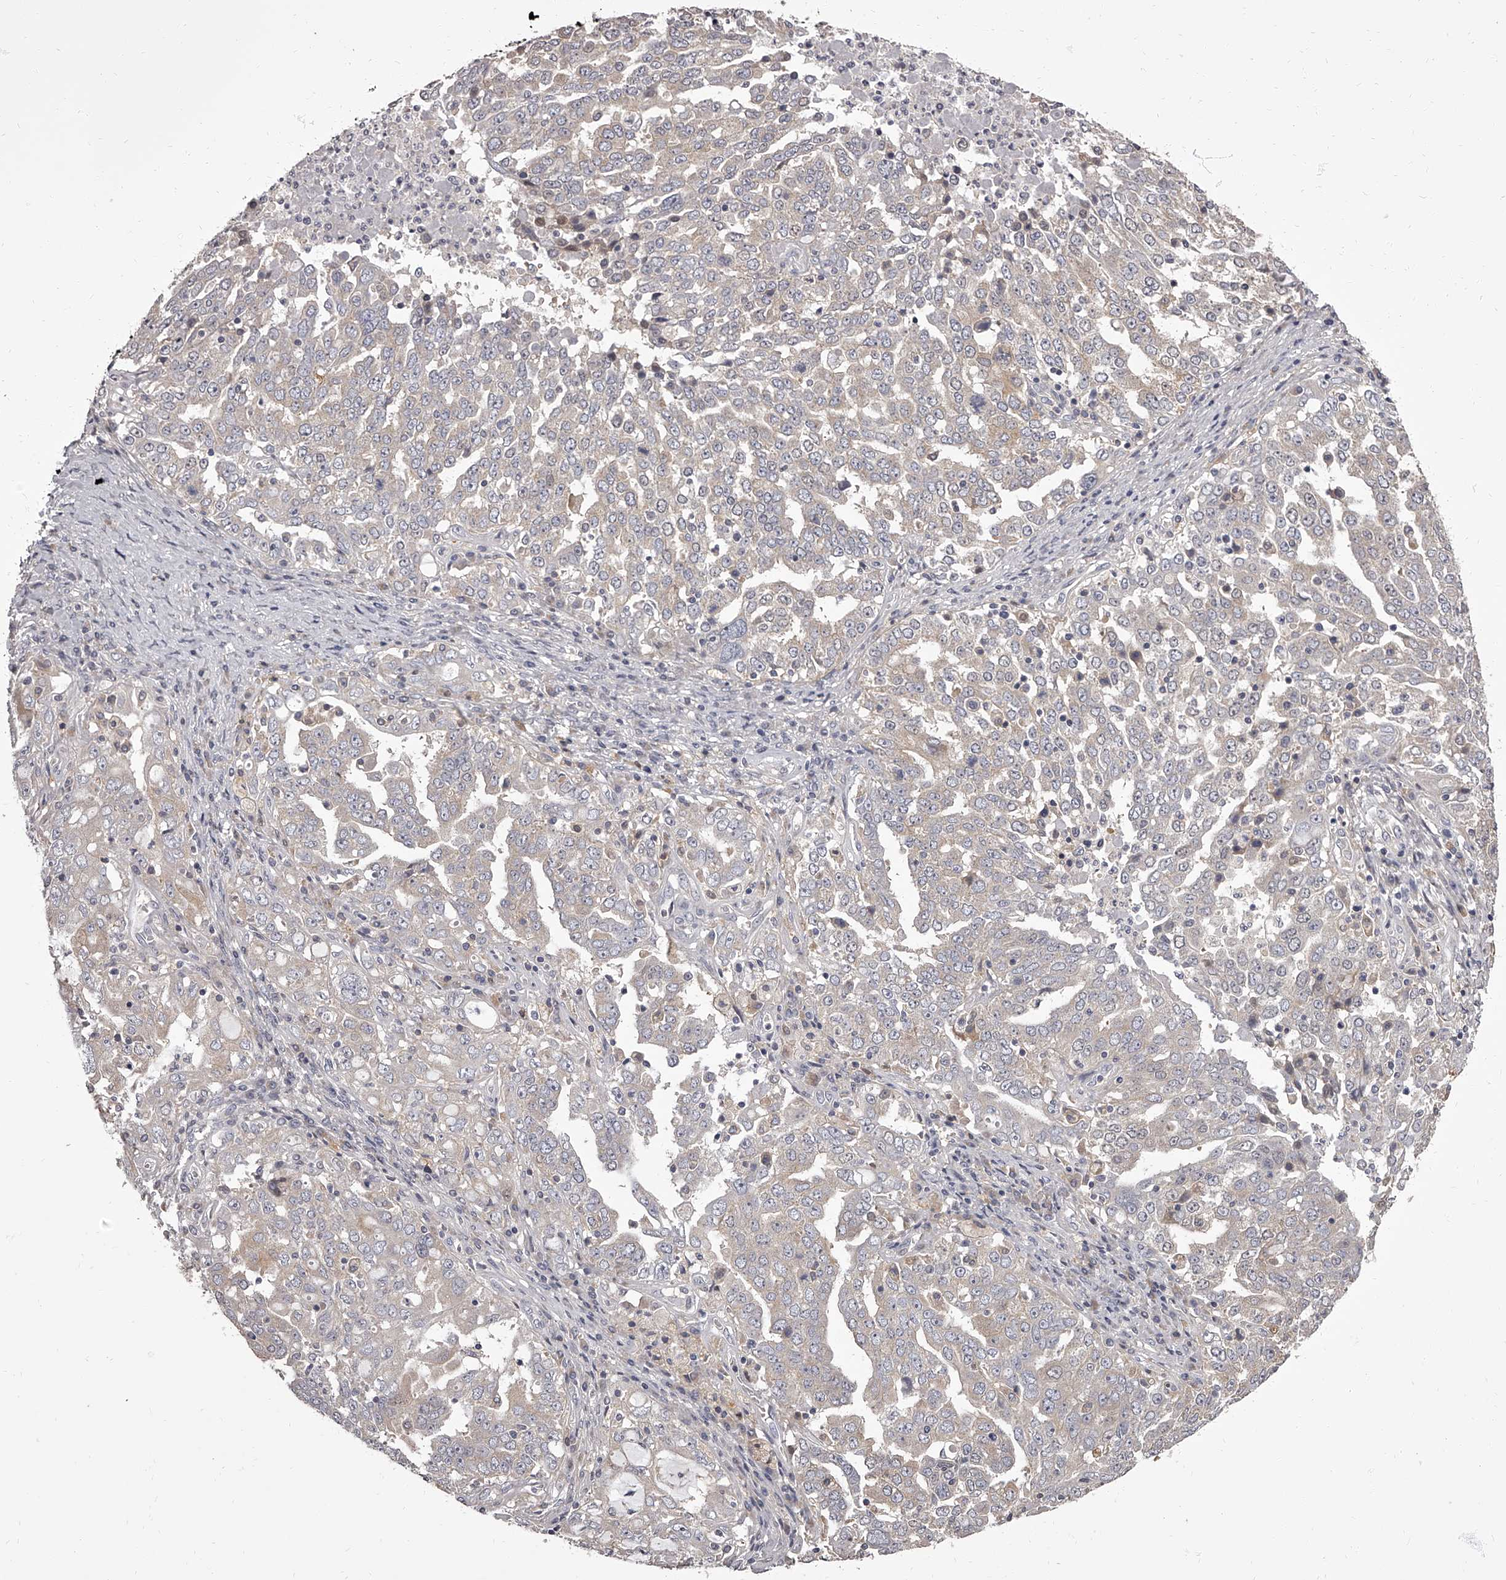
{"staining": {"intensity": "moderate", "quantity": "25%-75%", "location": "cytoplasmic/membranous"}, "tissue": "ovarian cancer", "cell_type": "Tumor cells", "image_type": "cancer", "snomed": [{"axis": "morphology", "description": "Carcinoma, endometroid"}, {"axis": "topography", "description": "Ovary"}], "caption": "Immunohistochemistry histopathology image of neoplastic tissue: human ovarian cancer stained using immunohistochemistry (IHC) reveals medium levels of moderate protein expression localized specifically in the cytoplasmic/membranous of tumor cells, appearing as a cytoplasmic/membranous brown color.", "gene": "APEH", "patient": {"sex": "female", "age": 62}}